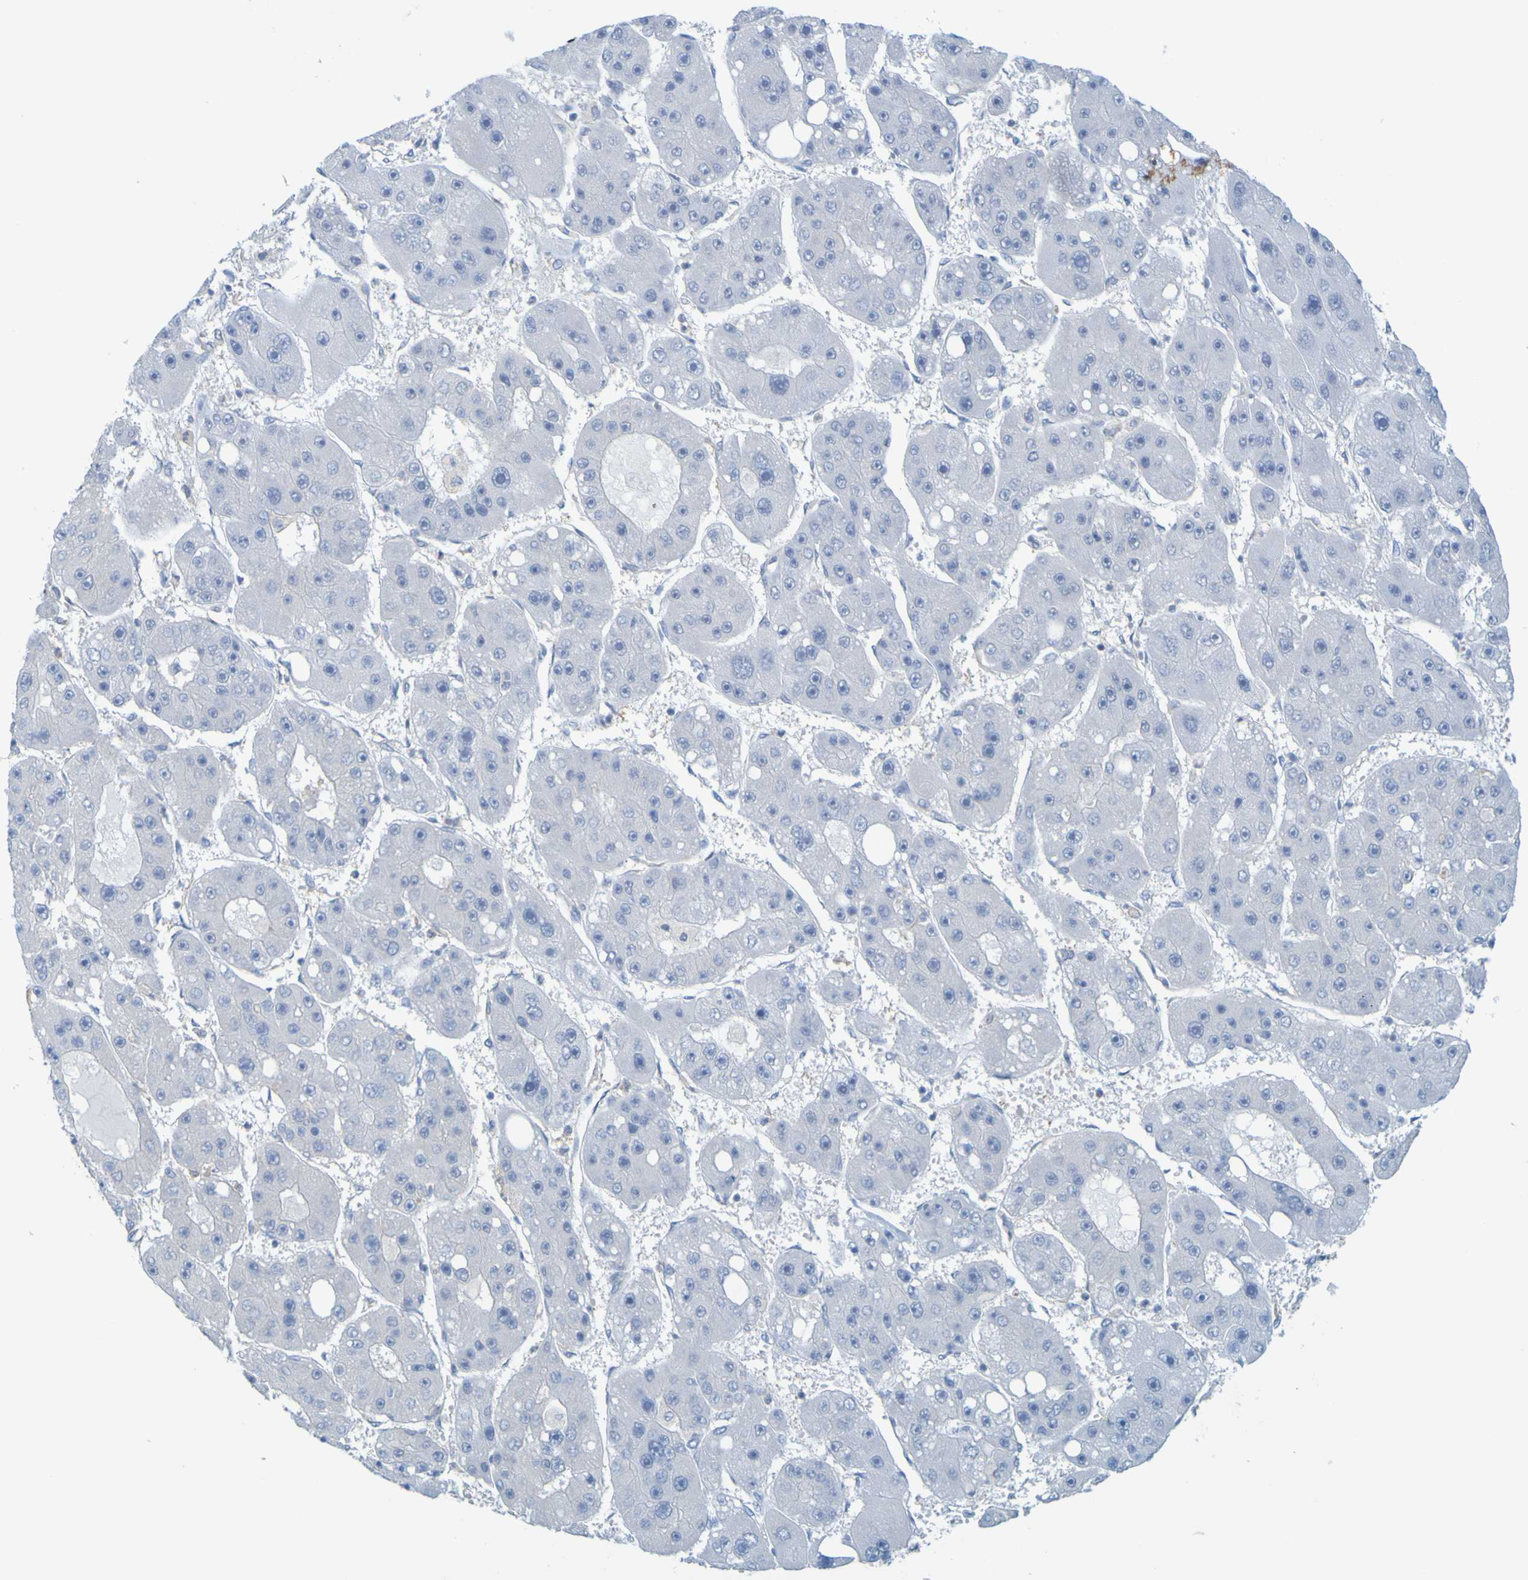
{"staining": {"intensity": "negative", "quantity": "none", "location": "none"}, "tissue": "liver cancer", "cell_type": "Tumor cells", "image_type": "cancer", "snomed": [{"axis": "morphology", "description": "Carcinoma, Hepatocellular, NOS"}, {"axis": "topography", "description": "Liver"}], "caption": "Immunohistochemistry photomicrograph of human liver hepatocellular carcinoma stained for a protein (brown), which reveals no positivity in tumor cells.", "gene": "APPL1", "patient": {"sex": "female", "age": 61}}